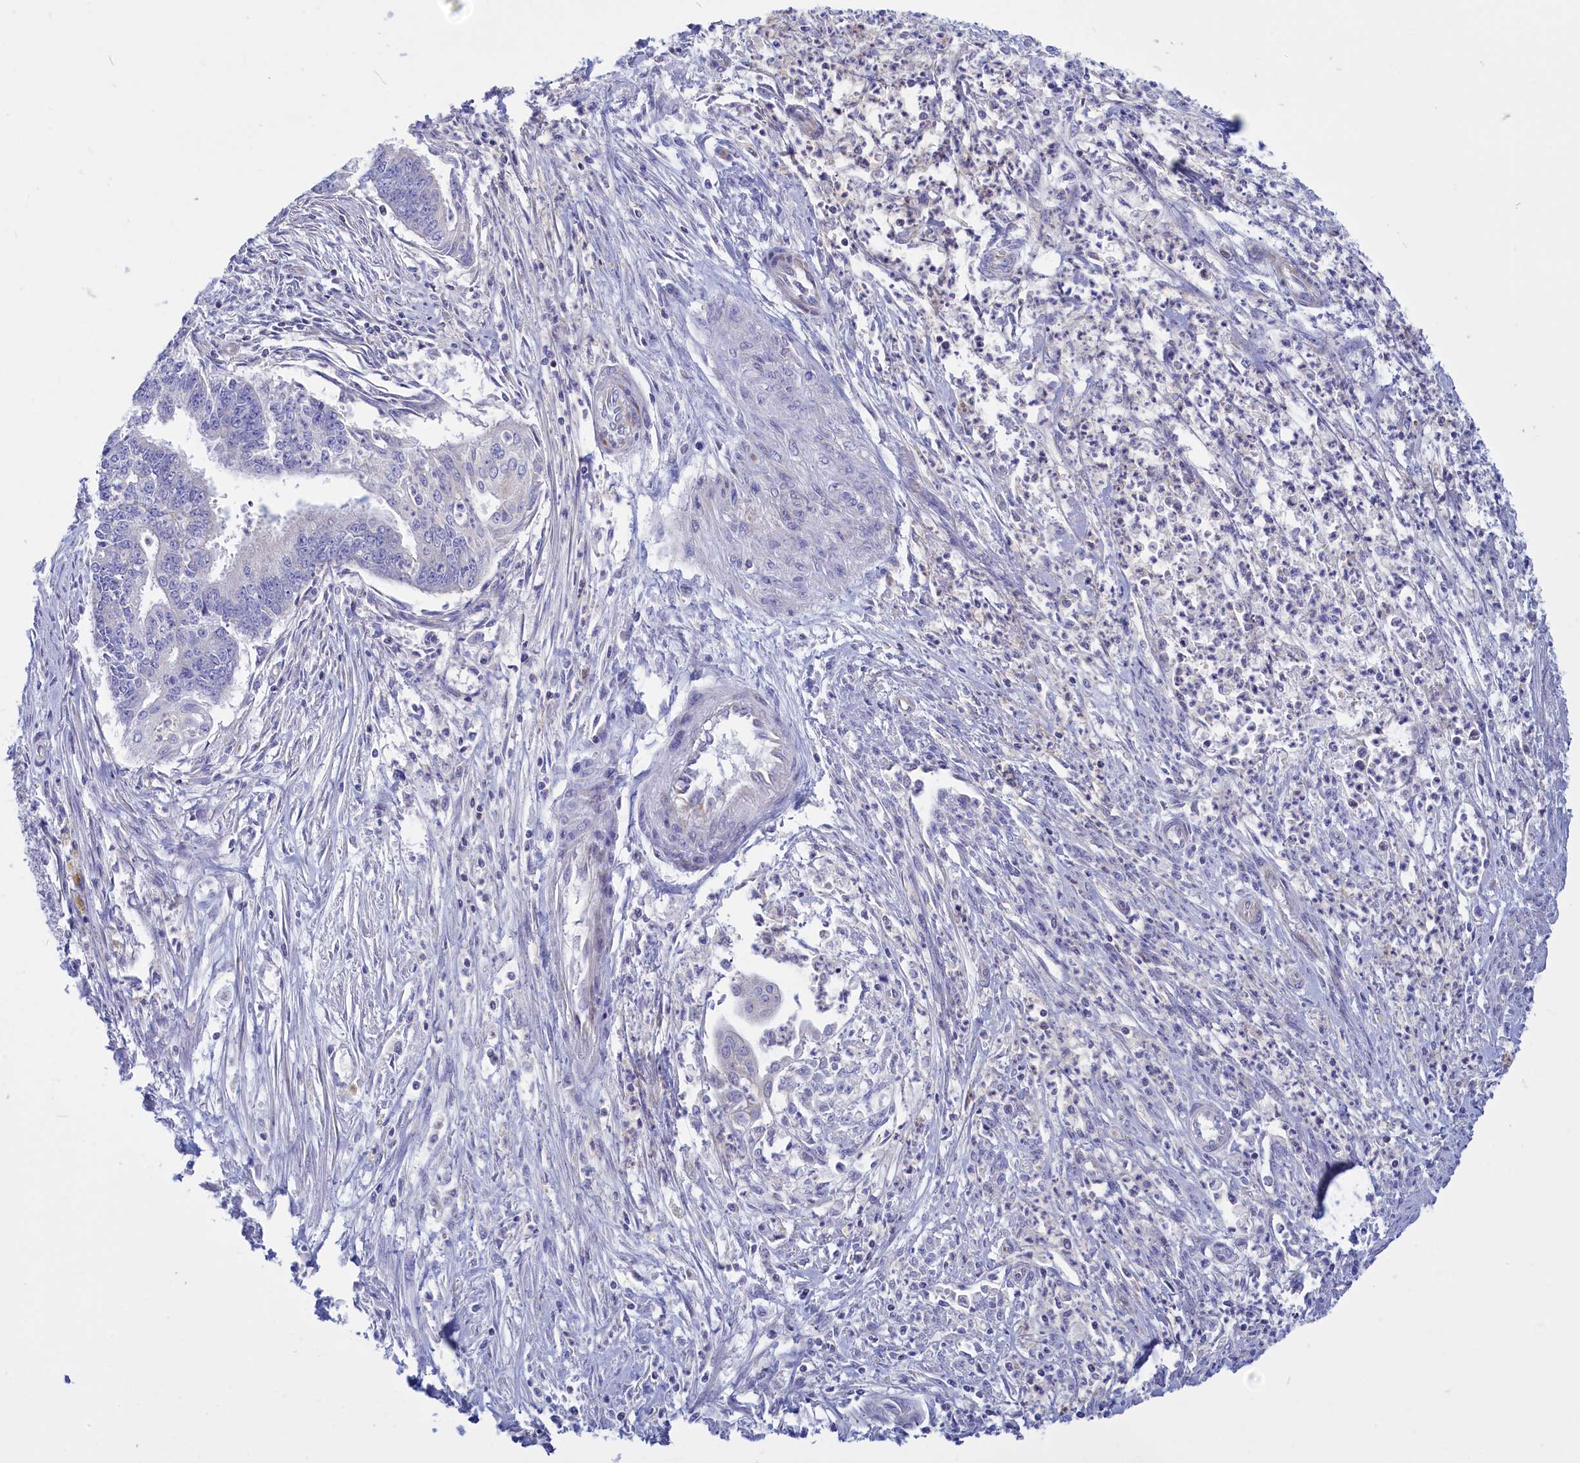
{"staining": {"intensity": "negative", "quantity": "none", "location": "none"}, "tissue": "endometrial cancer", "cell_type": "Tumor cells", "image_type": "cancer", "snomed": [{"axis": "morphology", "description": "Adenocarcinoma, NOS"}, {"axis": "topography", "description": "Endometrium"}], "caption": "Histopathology image shows no significant protein expression in tumor cells of endometrial cancer (adenocarcinoma). (Brightfield microscopy of DAB (3,3'-diaminobenzidine) immunohistochemistry at high magnification).", "gene": "CCRL2", "patient": {"sex": "female", "age": 73}}